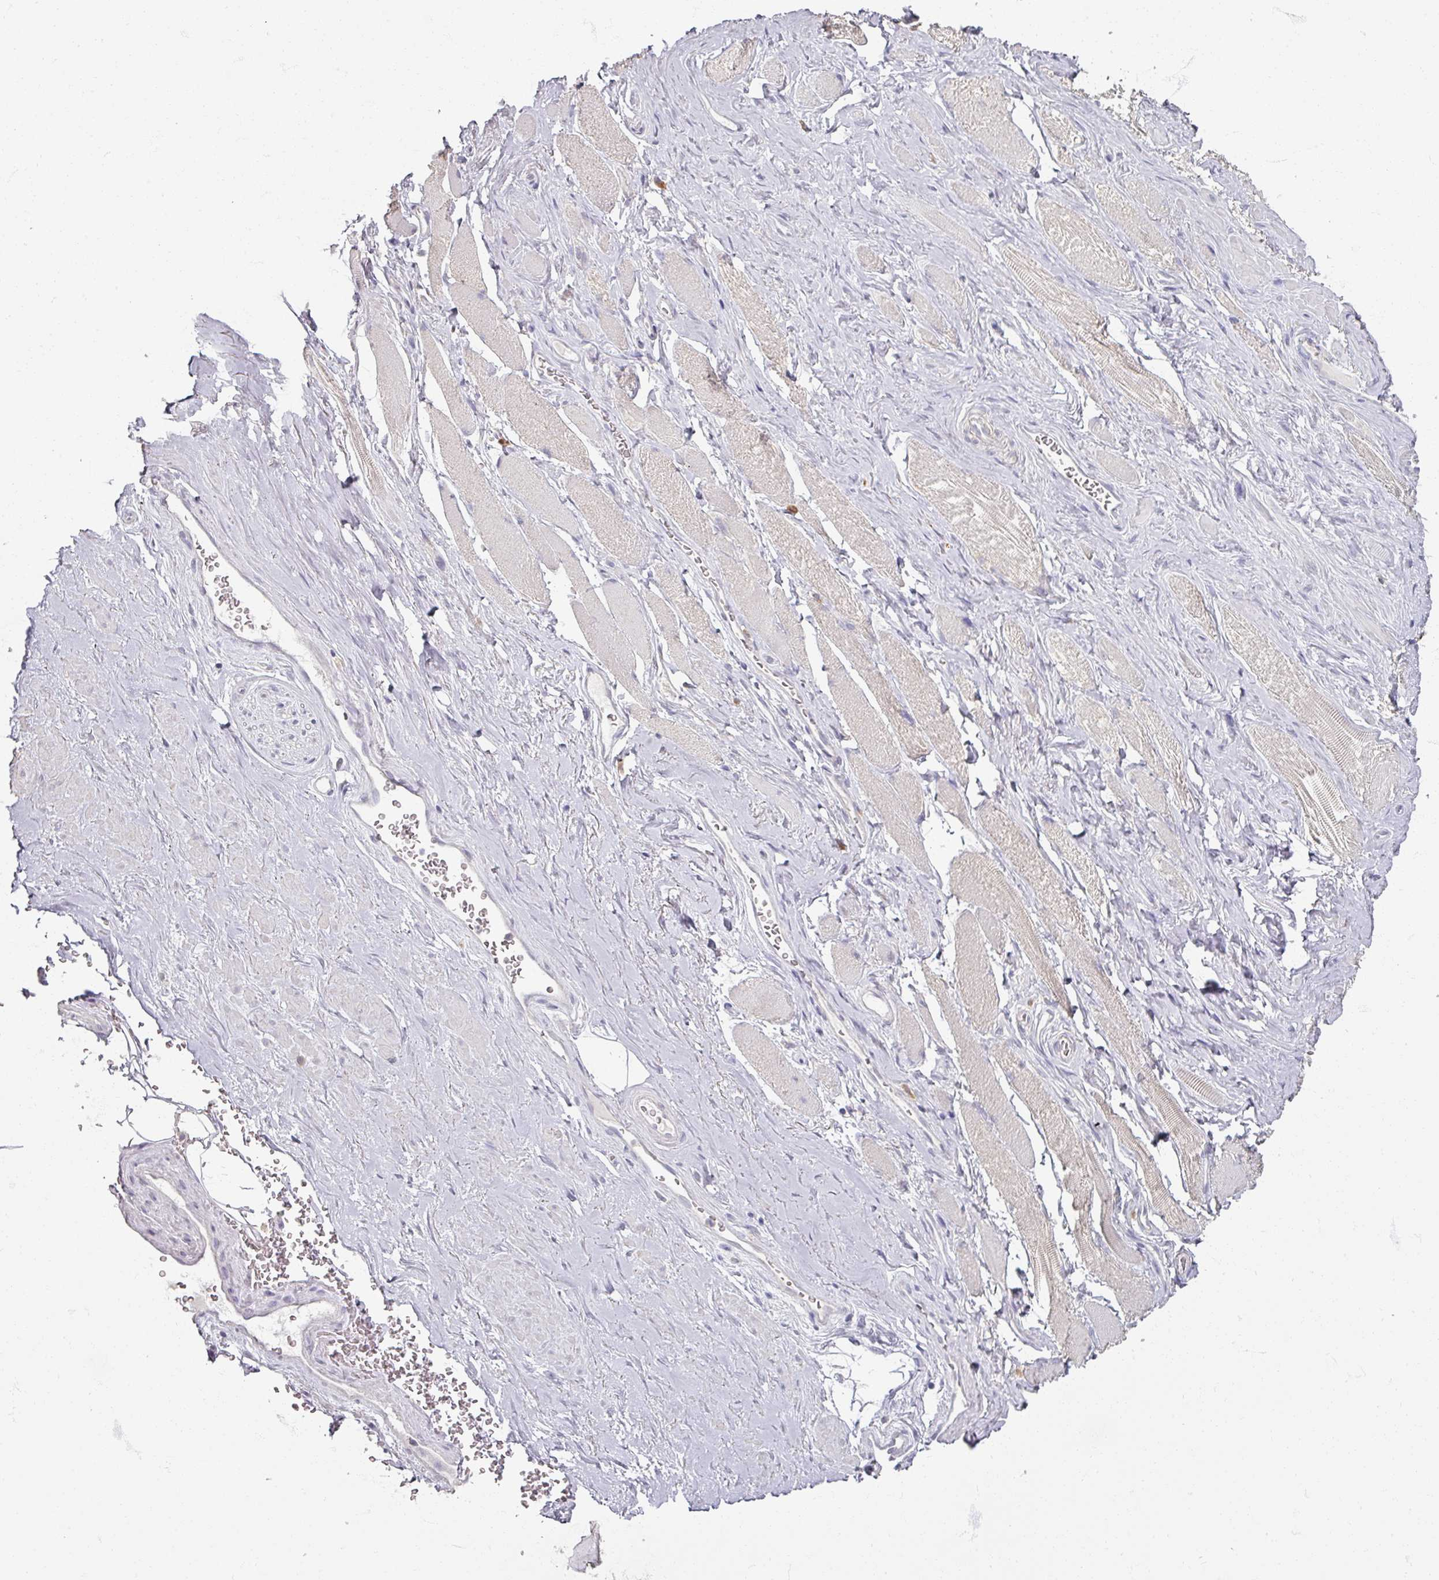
{"staining": {"intensity": "negative", "quantity": "none", "location": "none"}, "tissue": "adipose tissue", "cell_type": "Adipocytes", "image_type": "normal", "snomed": [{"axis": "morphology", "description": "Normal tissue, NOS"}, {"axis": "topography", "description": "Prostate"}, {"axis": "topography", "description": "Peripheral nerve tissue"}], "caption": "A histopathology image of adipose tissue stained for a protein shows no brown staining in adipocytes. (Stains: DAB immunohistochemistry (IHC) with hematoxylin counter stain, Microscopy: brightfield microscopy at high magnification).", "gene": "SOX11", "patient": {"sex": "male", "age": 61}}